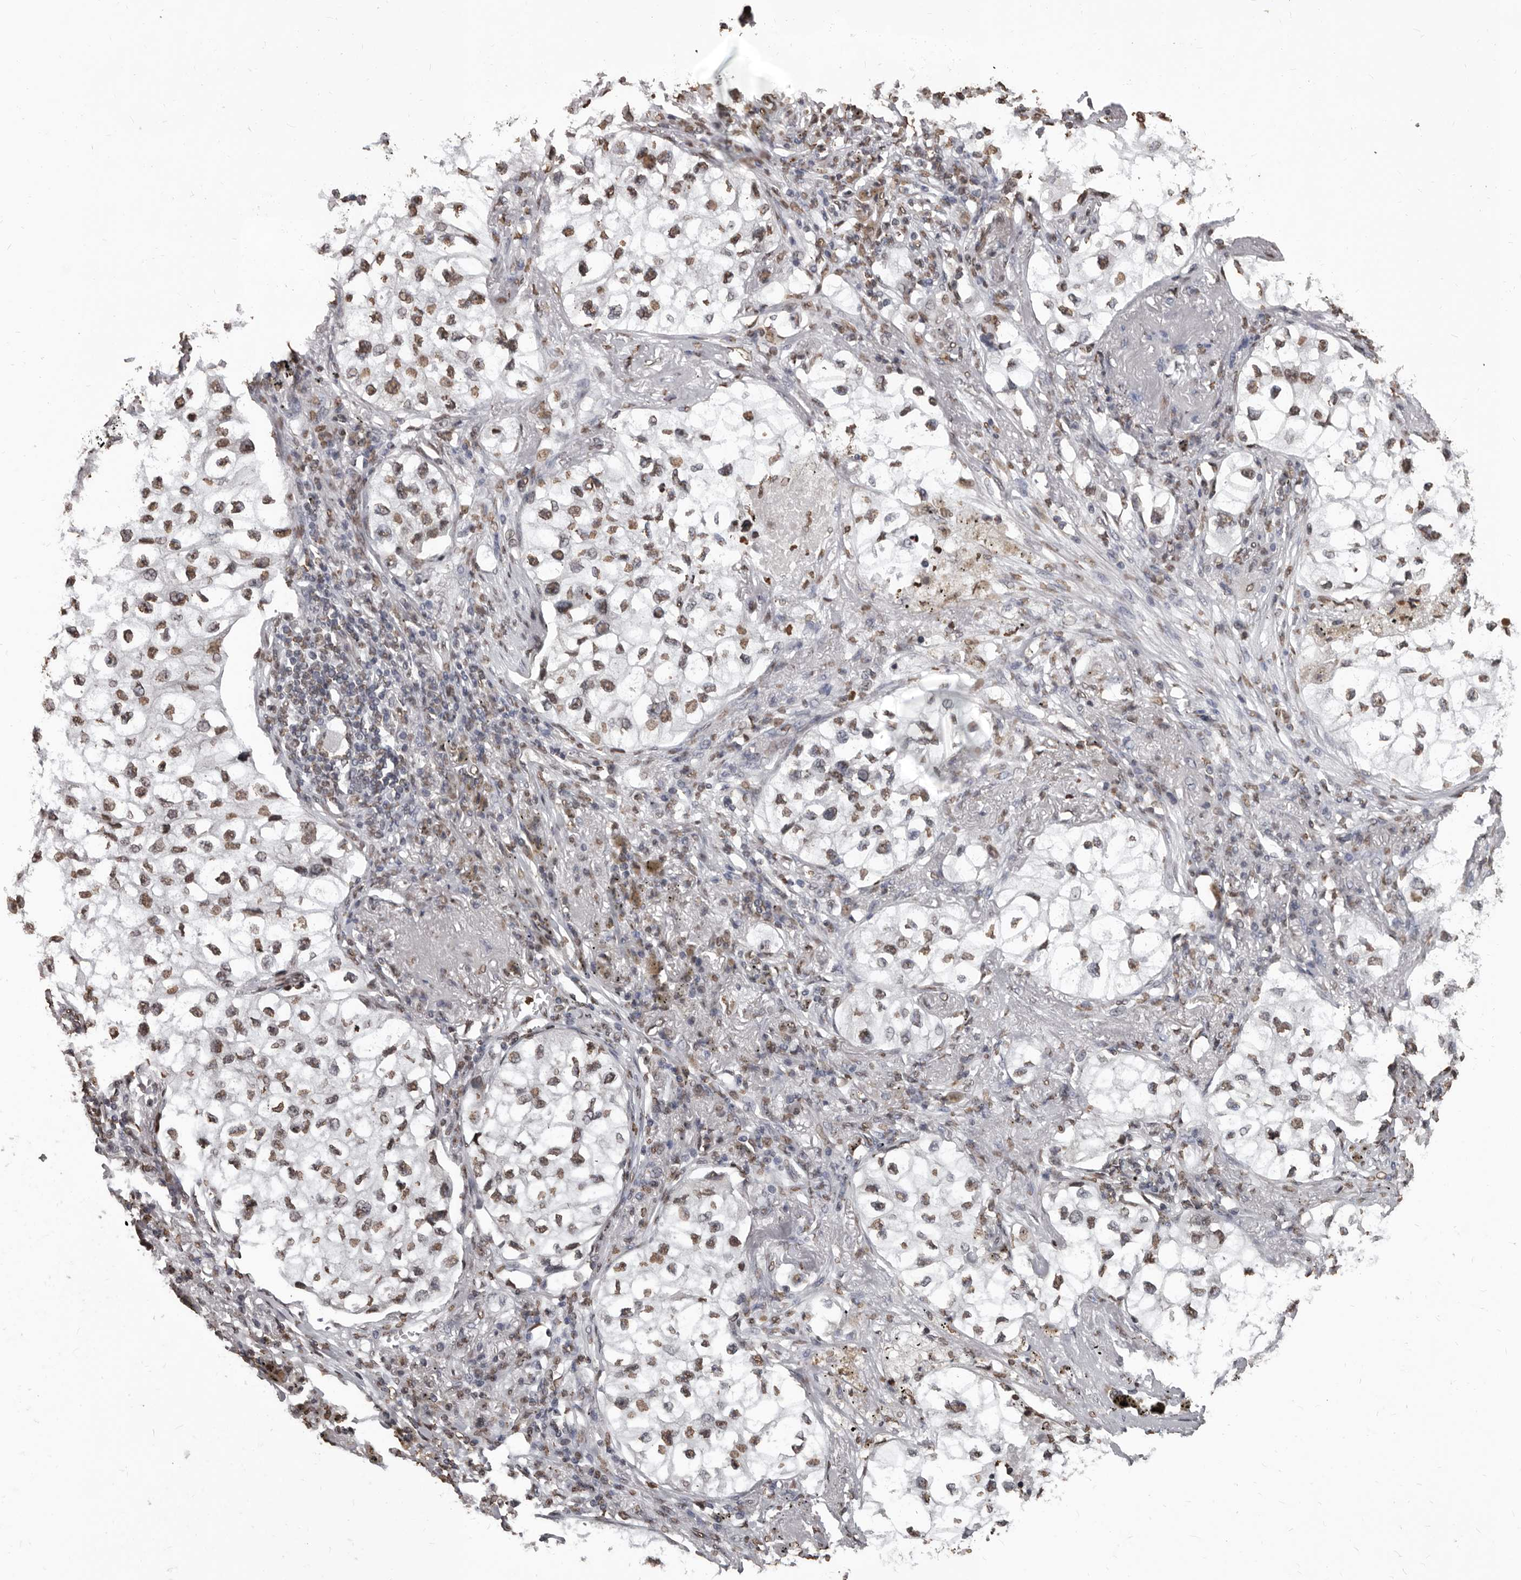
{"staining": {"intensity": "moderate", "quantity": ">75%", "location": "nuclear"}, "tissue": "lung cancer", "cell_type": "Tumor cells", "image_type": "cancer", "snomed": [{"axis": "morphology", "description": "Adenocarcinoma, NOS"}, {"axis": "topography", "description": "Lung"}], "caption": "Lung adenocarcinoma tissue displays moderate nuclear staining in approximately >75% of tumor cells, visualized by immunohistochemistry.", "gene": "AHR", "patient": {"sex": "male", "age": 63}}